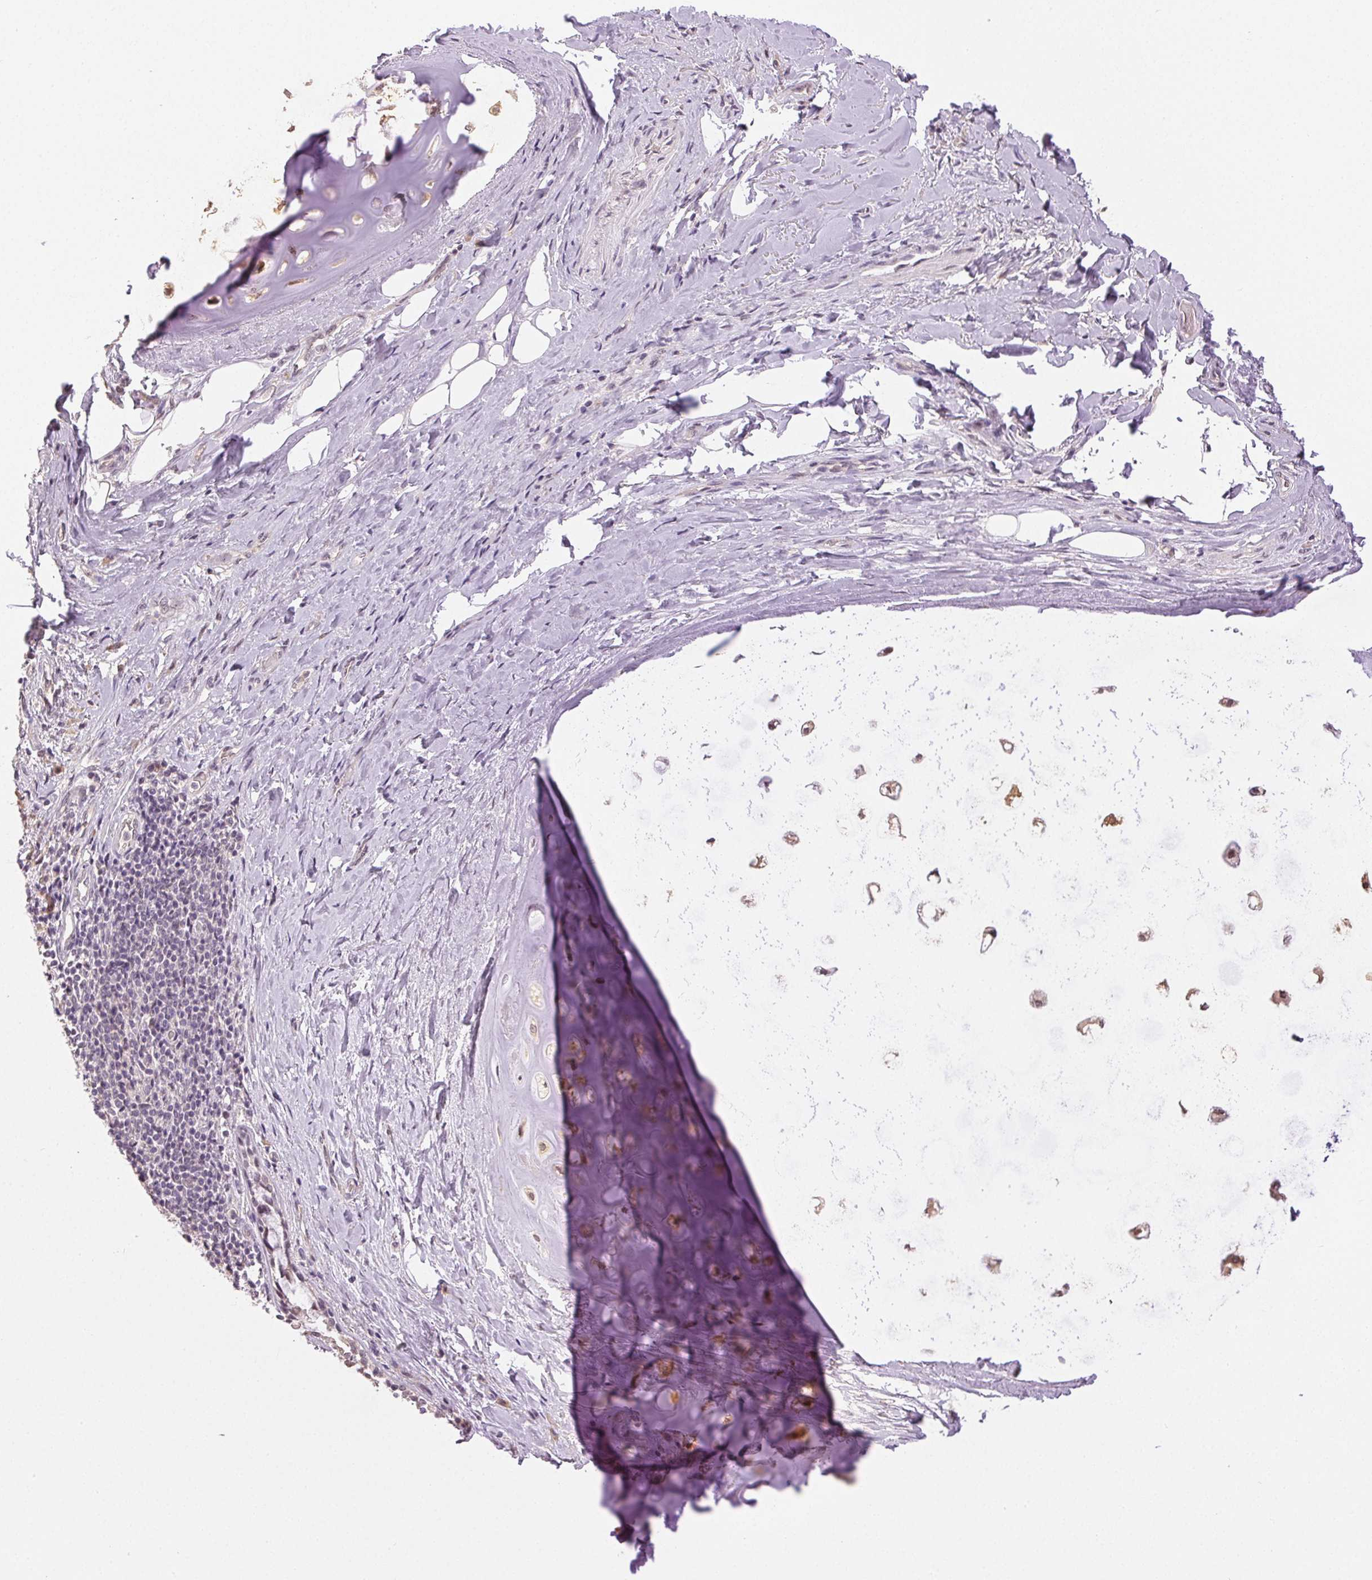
{"staining": {"intensity": "negative", "quantity": "none", "location": "none"}, "tissue": "adipose tissue", "cell_type": "Adipocytes", "image_type": "normal", "snomed": [{"axis": "morphology", "description": "Normal tissue, NOS"}, {"axis": "topography", "description": "Cartilage tissue"}, {"axis": "topography", "description": "Bronchus"}], "caption": "An immunohistochemistry histopathology image of normal adipose tissue is shown. There is no staining in adipocytes of adipose tissue.", "gene": "PLCB1", "patient": {"sex": "male", "age": 64}}